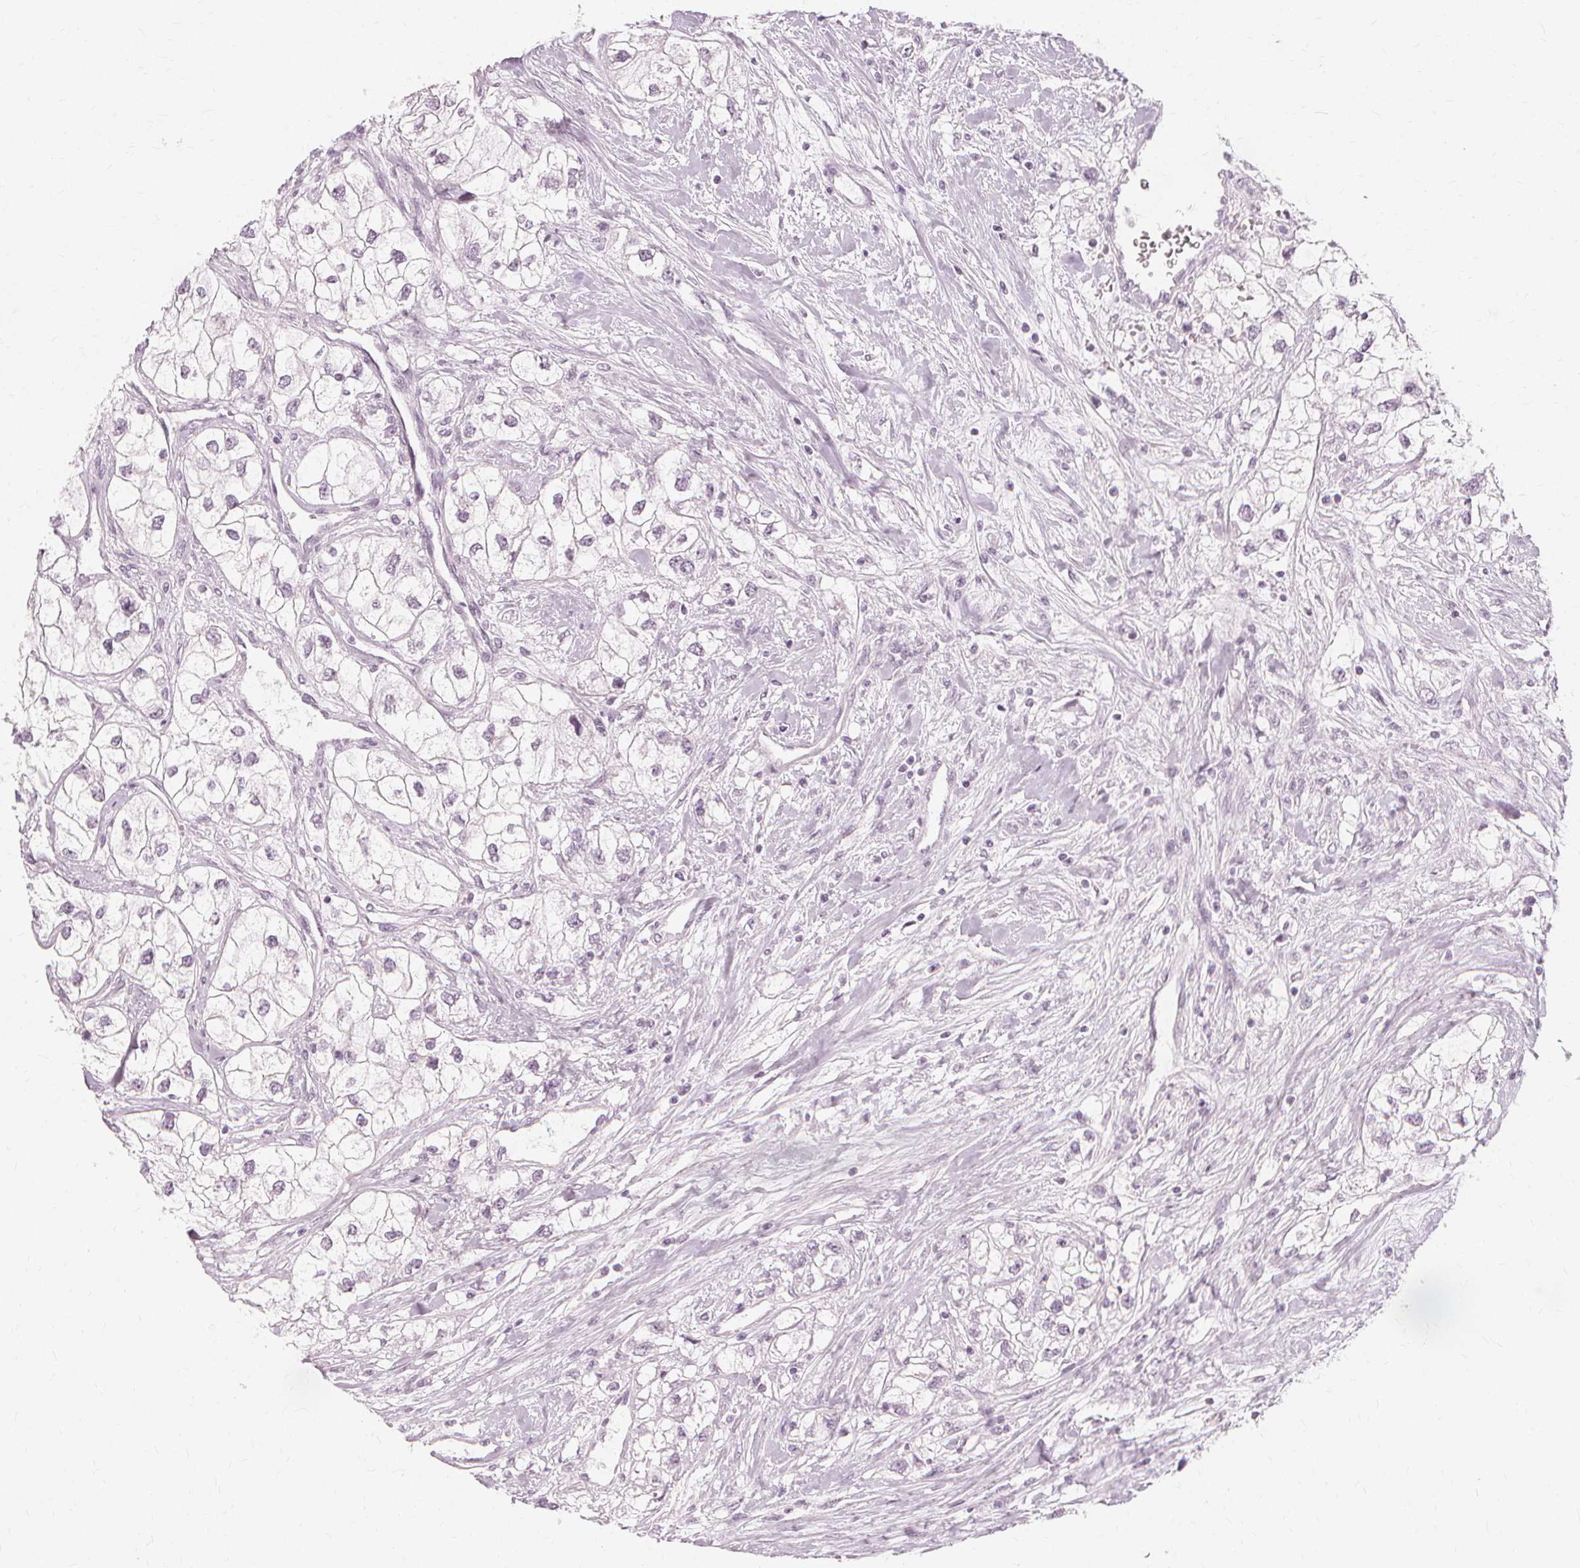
{"staining": {"intensity": "negative", "quantity": "none", "location": "none"}, "tissue": "renal cancer", "cell_type": "Tumor cells", "image_type": "cancer", "snomed": [{"axis": "morphology", "description": "Adenocarcinoma, NOS"}, {"axis": "topography", "description": "Kidney"}], "caption": "Immunohistochemistry (IHC) photomicrograph of renal cancer stained for a protein (brown), which displays no expression in tumor cells.", "gene": "NXPE1", "patient": {"sex": "male", "age": 59}}